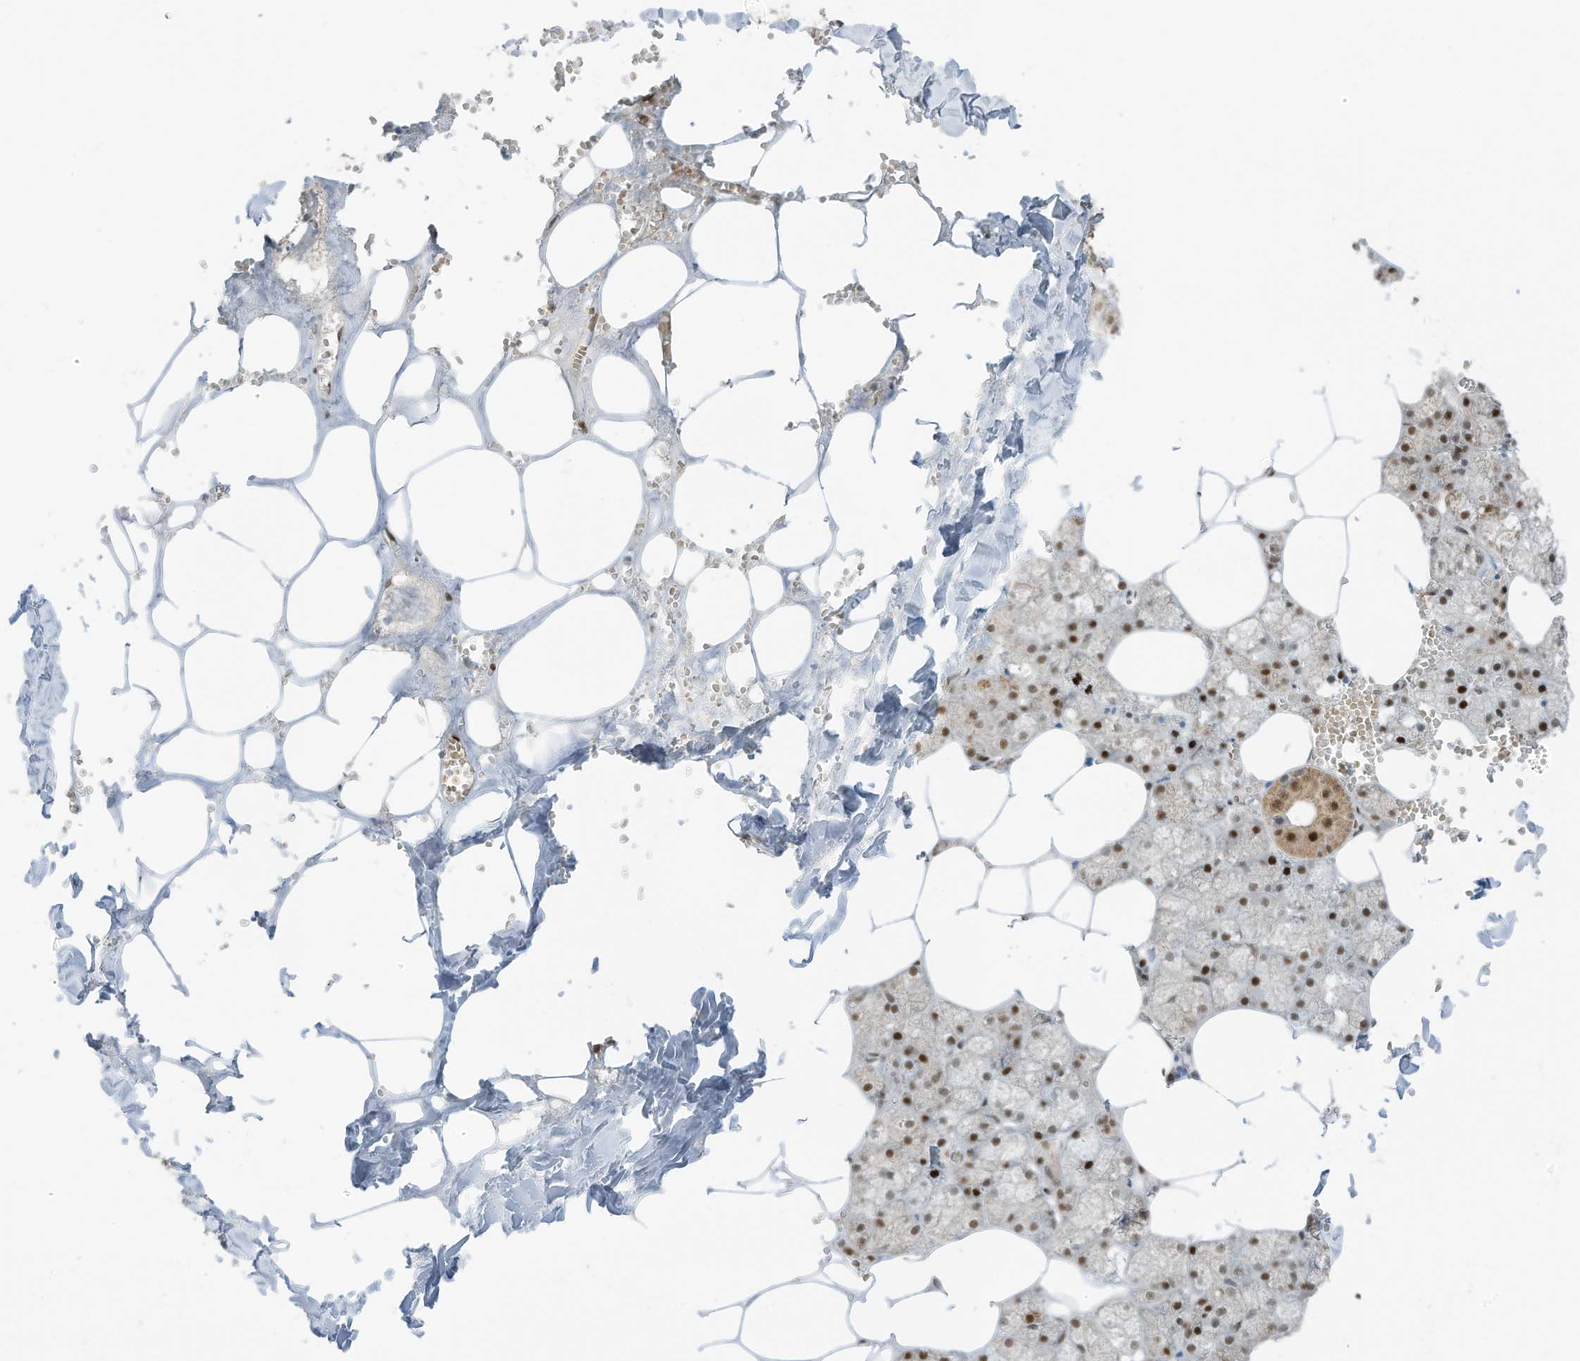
{"staining": {"intensity": "moderate", "quantity": ">75%", "location": "cytoplasmic/membranous,nuclear"}, "tissue": "salivary gland", "cell_type": "Glandular cells", "image_type": "normal", "snomed": [{"axis": "morphology", "description": "Normal tissue, NOS"}, {"axis": "topography", "description": "Salivary gland"}], "caption": "The immunohistochemical stain highlights moderate cytoplasmic/membranous,nuclear positivity in glandular cells of benign salivary gland.", "gene": "ZCWPW2", "patient": {"sex": "male", "age": 62}}